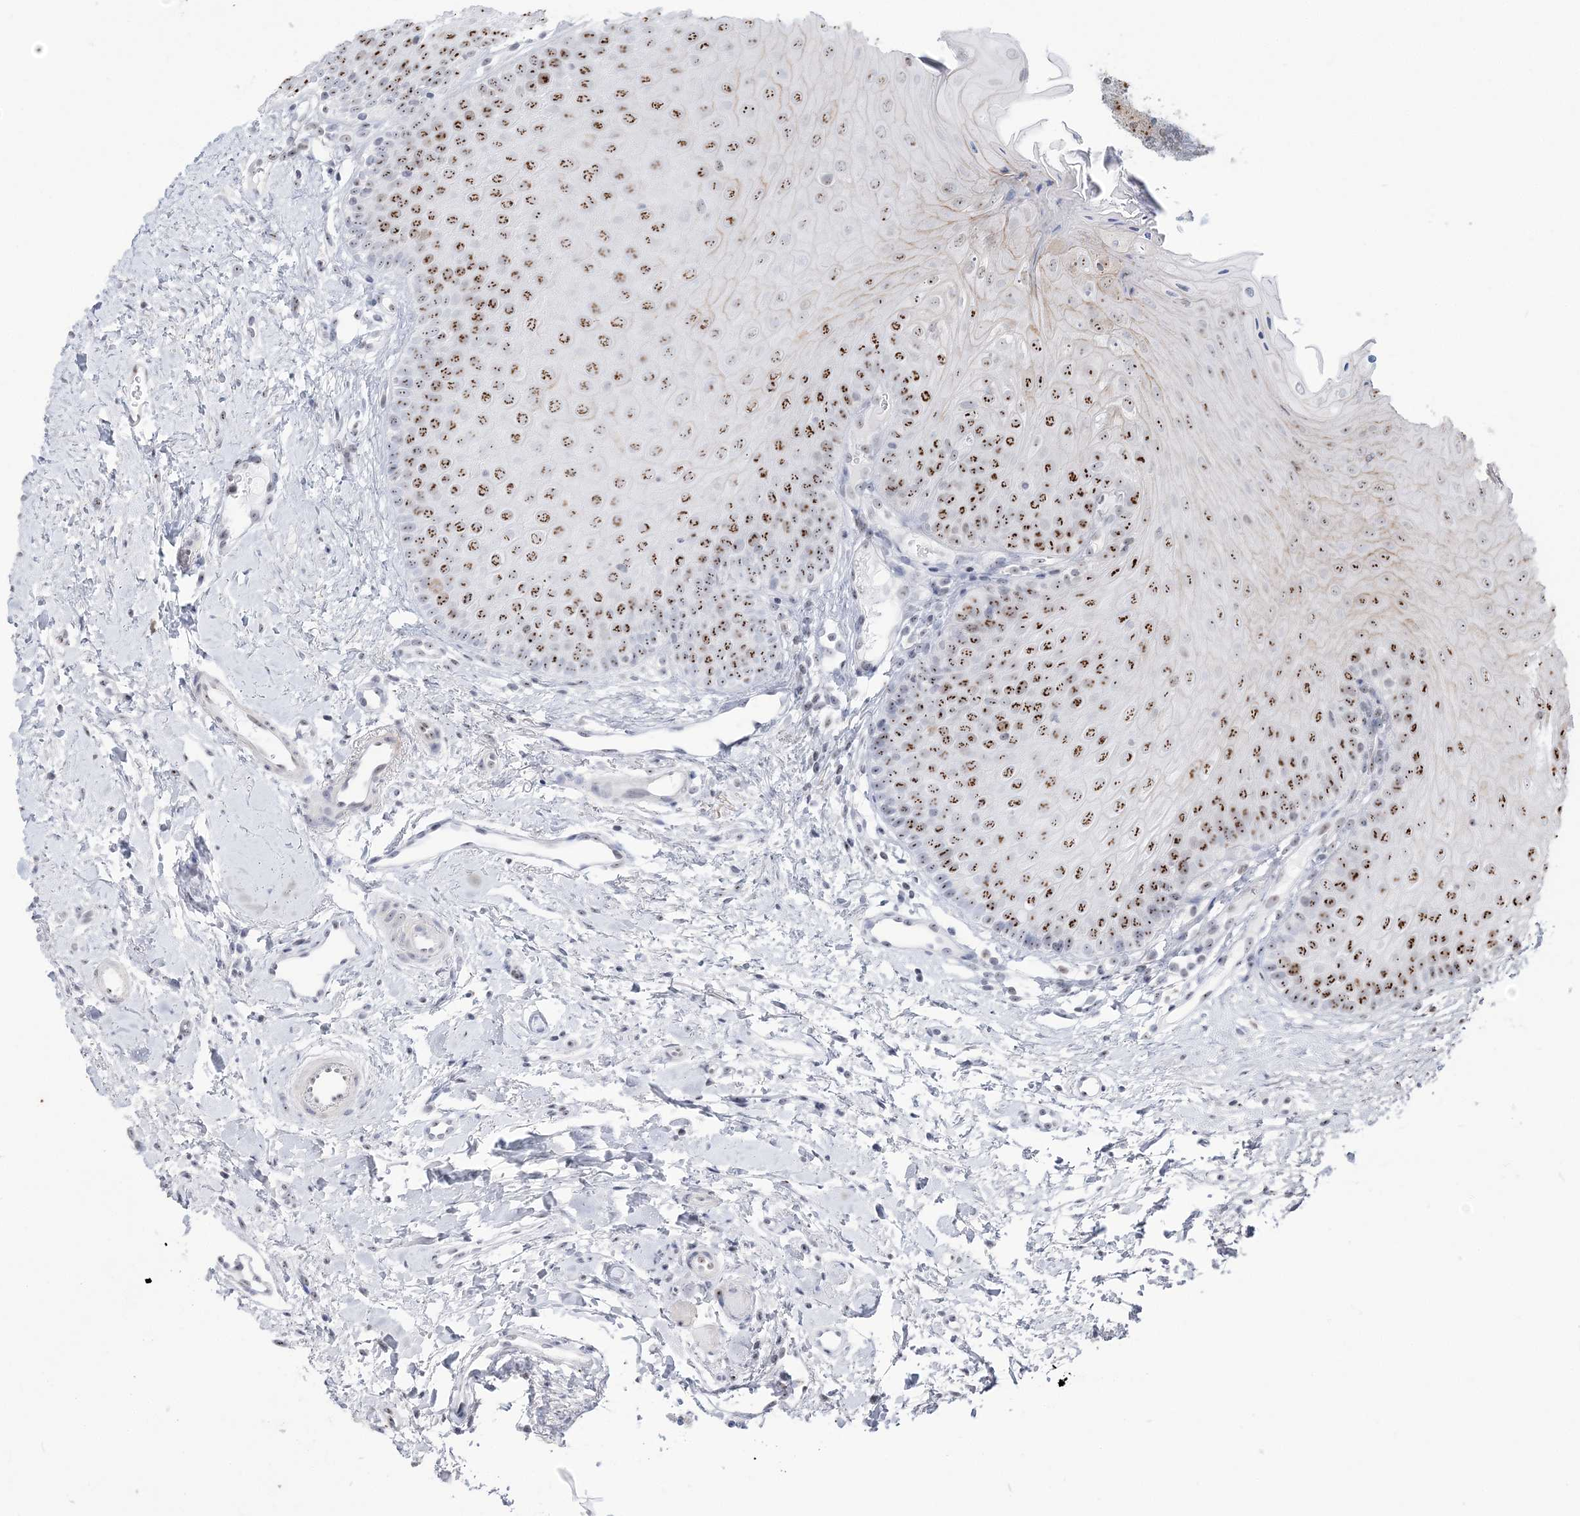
{"staining": {"intensity": "strong", "quantity": ">75%", "location": "nuclear"}, "tissue": "oral mucosa", "cell_type": "Squamous epithelial cells", "image_type": "normal", "snomed": [{"axis": "morphology", "description": "Normal tissue, NOS"}, {"axis": "topography", "description": "Oral tissue"}], "caption": "Brown immunohistochemical staining in normal oral mucosa reveals strong nuclear staining in approximately >75% of squamous epithelial cells.", "gene": "DDX21", "patient": {"sex": "female", "age": 68}}